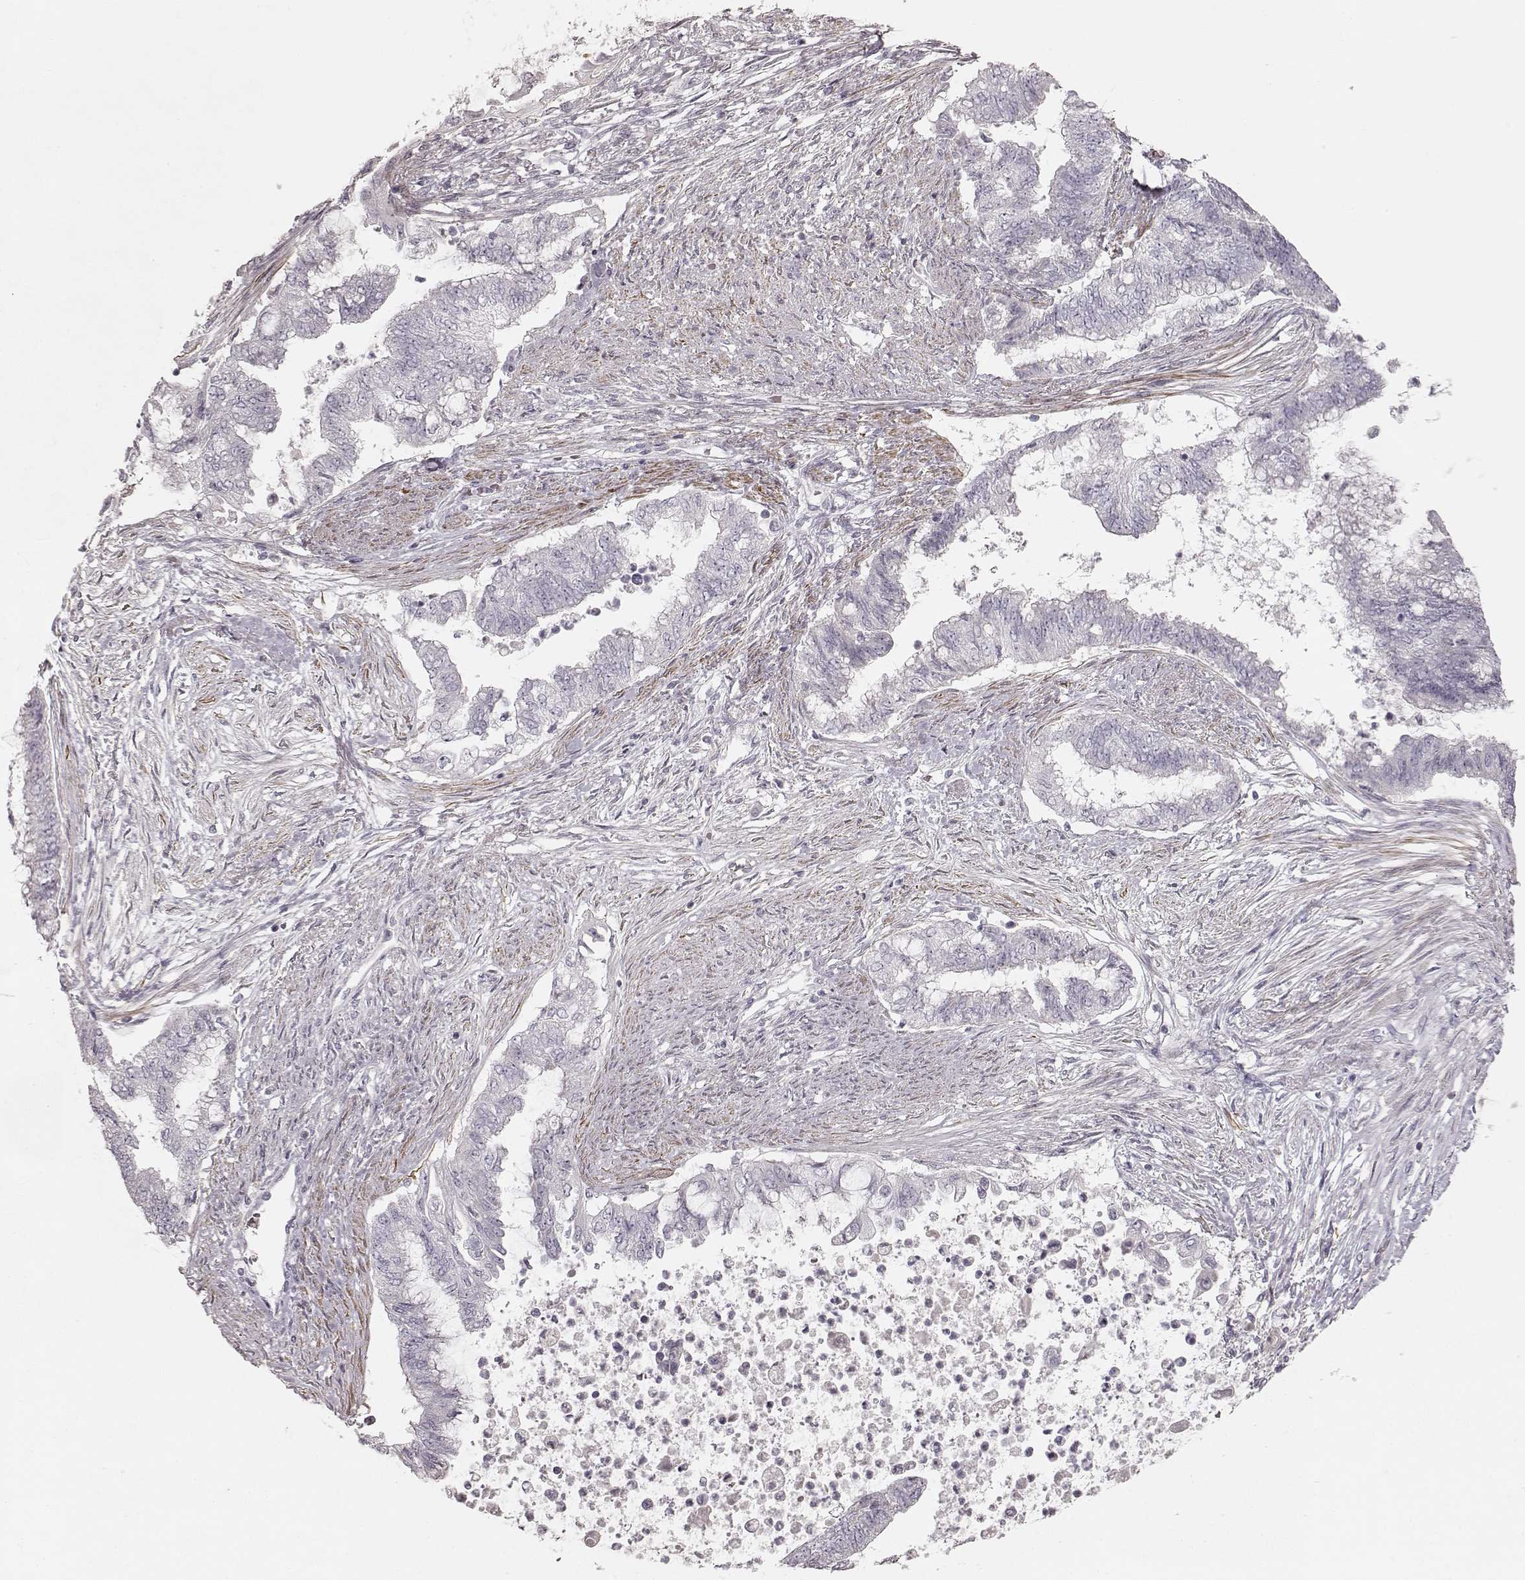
{"staining": {"intensity": "negative", "quantity": "none", "location": "none"}, "tissue": "endometrial cancer", "cell_type": "Tumor cells", "image_type": "cancer", "snomed": [{"axis": "morphology", "description": "Adenocarcinoma, NOS"}, {"axis": "topography", "description": "Endometrium"}], "caption": "Immunohistochemistry (IHC) photomicrograph of neoplastic tissue: human endometrial cancer stained with DAB exhibits no significant protein staining in tumor cells. Brightfield microscopy of IHC stained with DAB (brown) and hematoxylin (blue), captured at high magnification.", "gene": "PRLHR", "patient": {"sex": "female", "age": 65}}